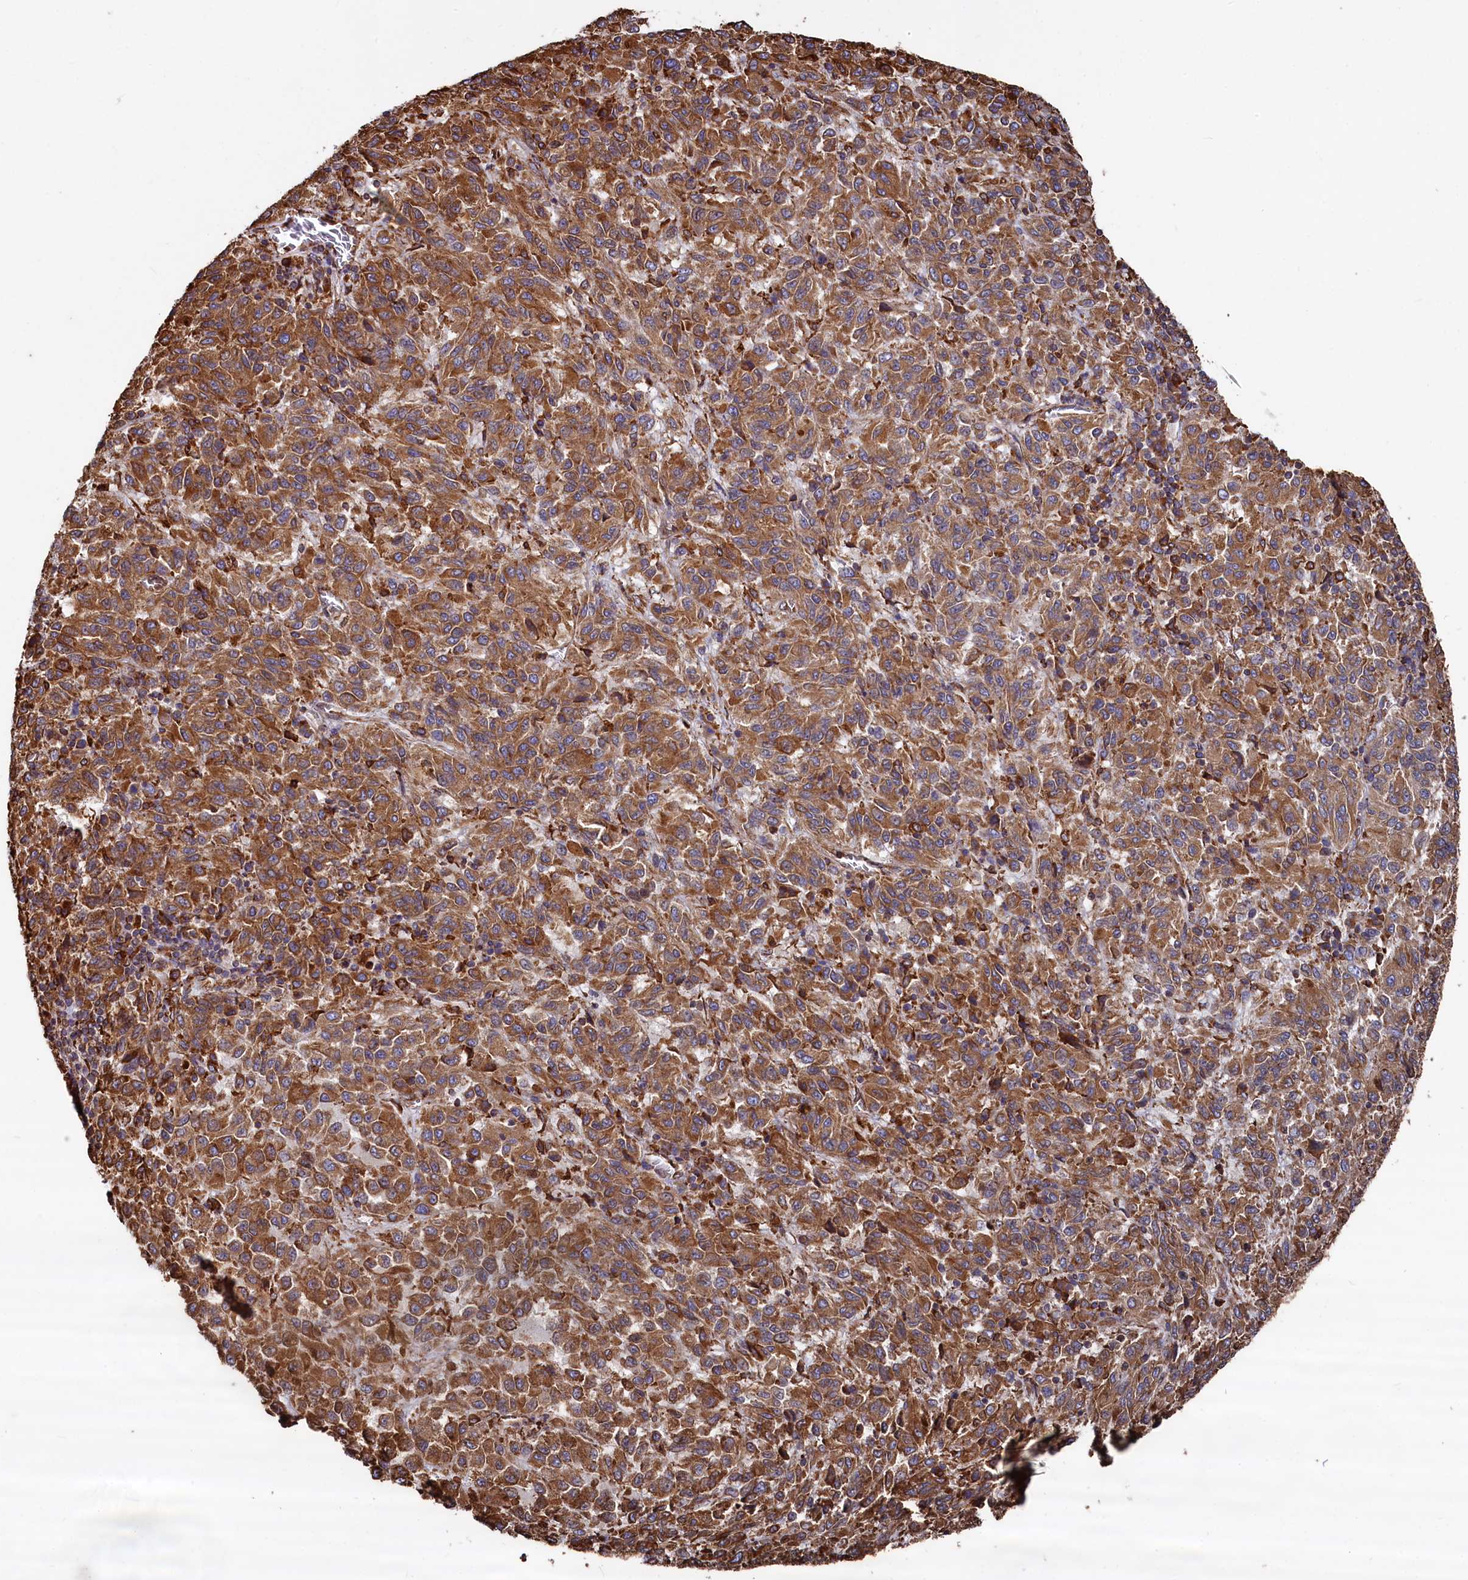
{"staining": {"intensity": "strong", "quantity": ">75%", "location": "cytoplasmic/membranous"}, "tissue": "melanoma", "cell_type": "Tumor cells", "image_type": "cancer", "snomed": [{"axis": "morphology", "description": "Malignant melanoma, Metastatic site"}, {"axis": "topography", "description": "Lung"}], "caption": "A brown stain shows strong cytoplasmic/membranous positivity of a protein in human melanoma tumor cells. (brown staining indicates protein expression, while blue staining denotes nuclei).", "gene": "NEURL1B", "patient": {"sex": "male", "age": 64}}